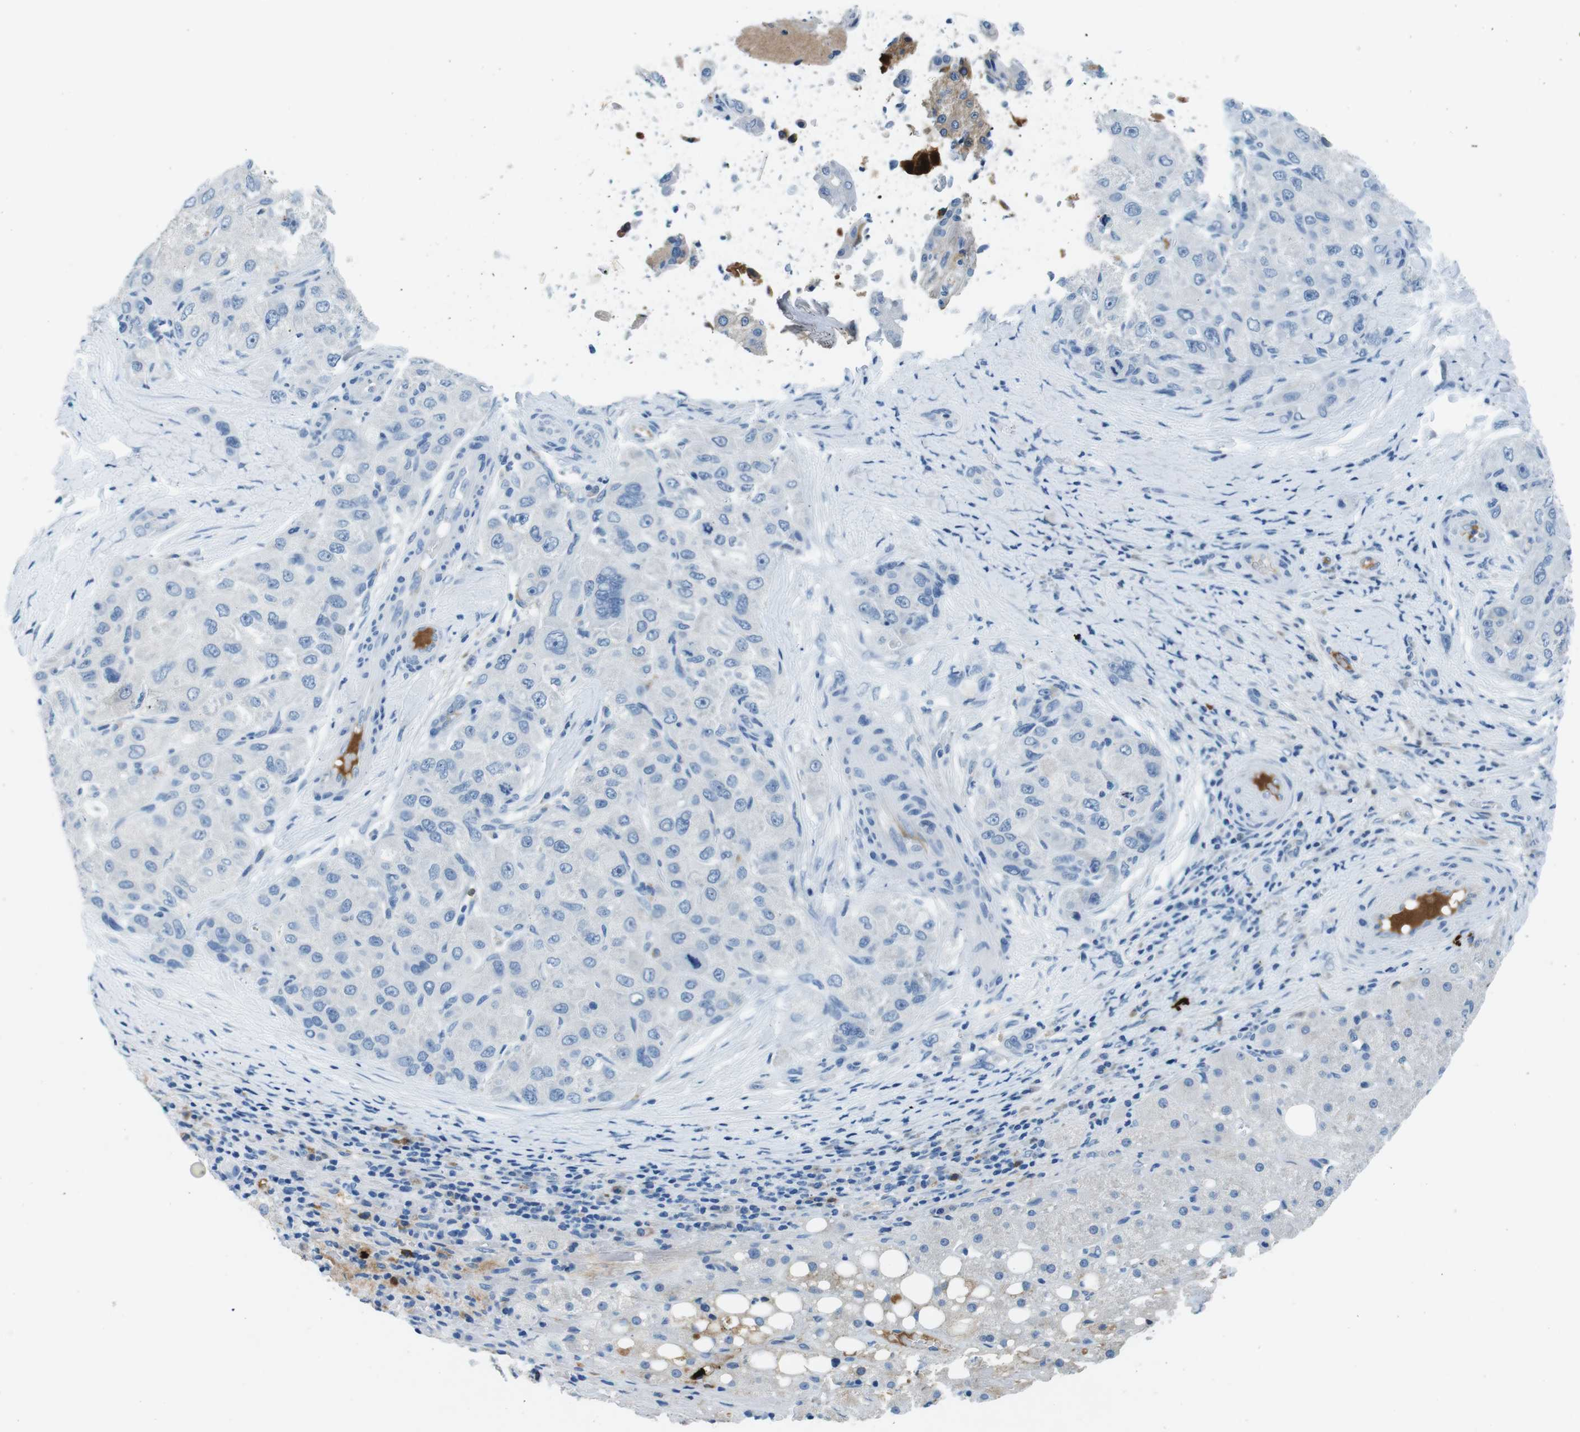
{"staining": {"intensity": "negative", "quantity": "none", "location": "none"}, "tissue": "liver cancer", "cell_type": "Tumor cells", "image_type": "cancer", "snomed": [{"axis": "morphology", "description": "Carcinoma, Hepatocellular, NOS"}, {"axis": "topography", "description": "Liver"}], "caption": "Immunohistochemical staining of hepatocellular carcinoma (liver) shows no significant positivity in tumor cells.", "gene": "IGHD", "patient": {"sex": "male", "age": 80}}